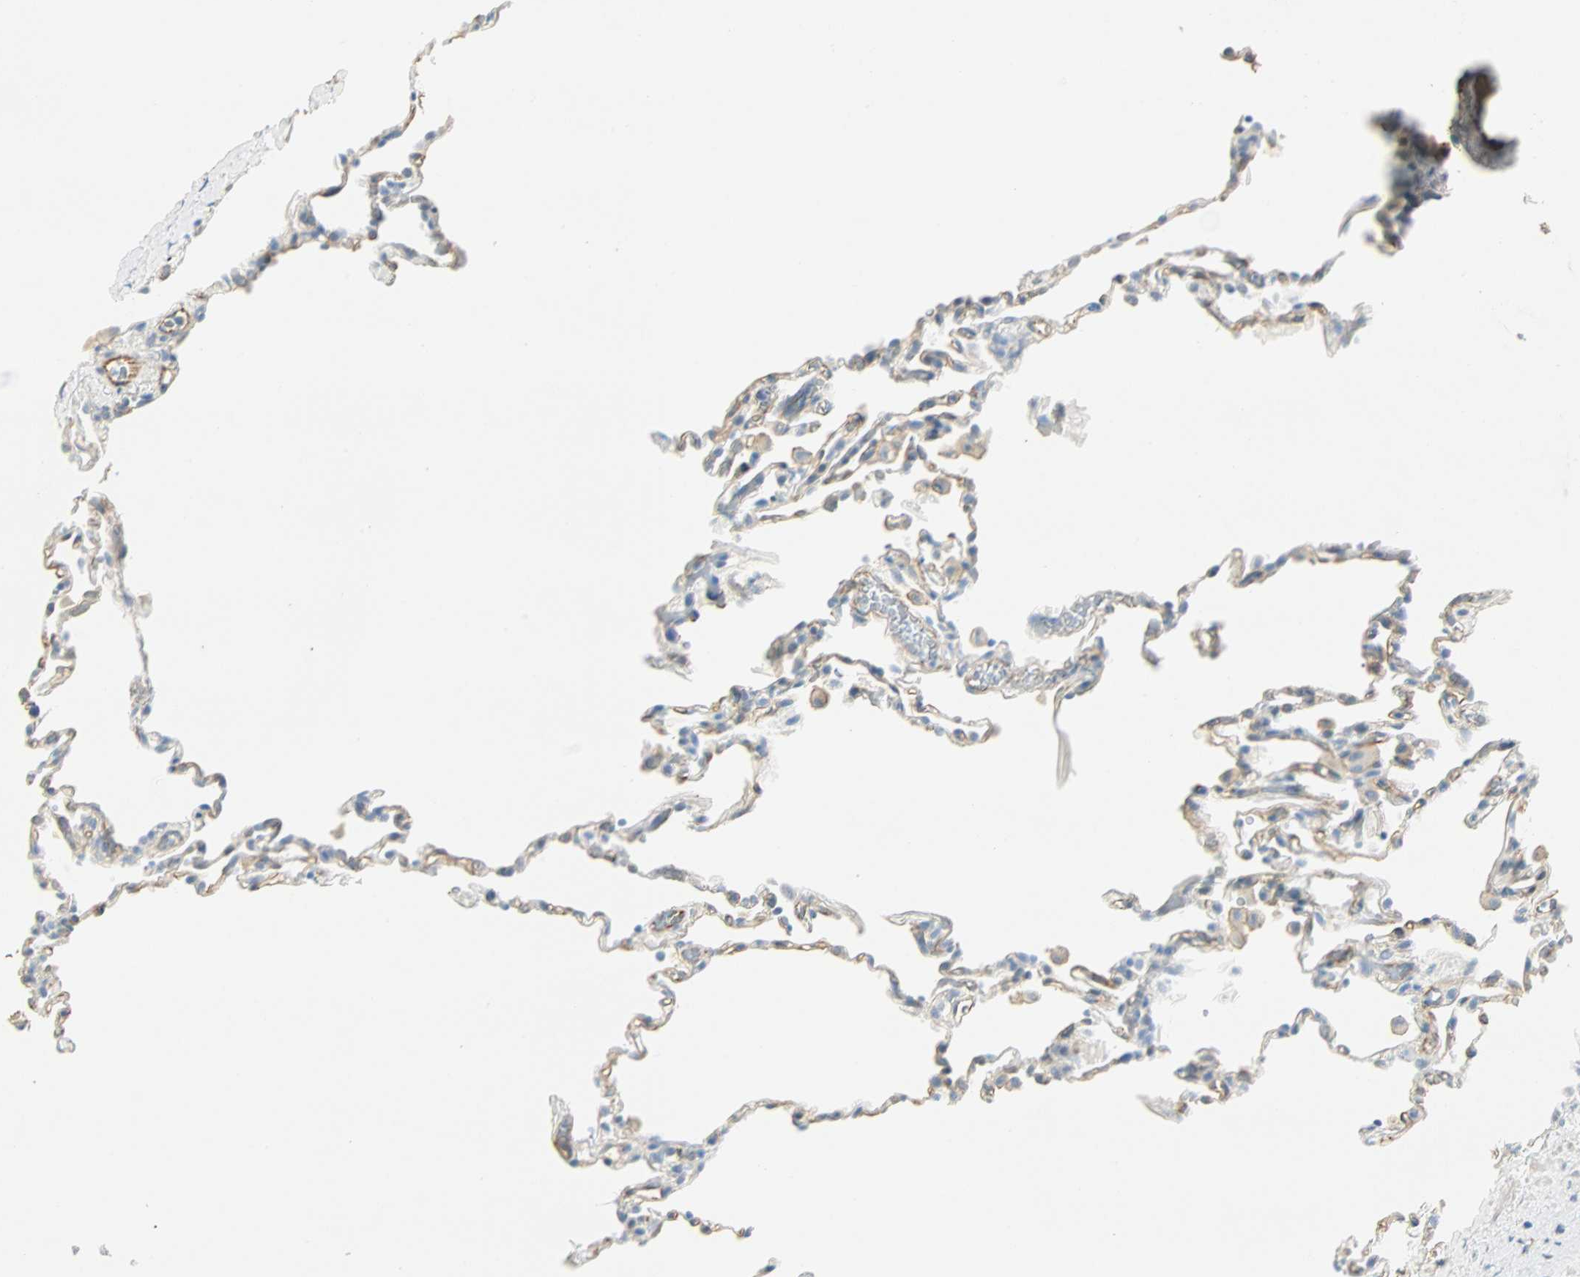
{"staining": {"intensity": "weak", "quantity": "25%-75%", "location": "cytoplasmic/membranous"}, "tissue": "lung", "cell_type": "Alveolar cells", "image_type": "normal", "snomed": [{"axis": "morphology", "description": "Normal tissue, NOS"}, {"axis": "topography", "description": "Lung"}], "caption": "A low amount of weak cytoplasmic/membranous positivity is seen in approximately 25%-75% of alveolar cells in normal lung. (DAB (3,3'-diaminobenzidine) IHC with brightfield microscopy, high magnification).", "gene": "VPS9D1", "patient": {"sex": "male", "age": 59}}